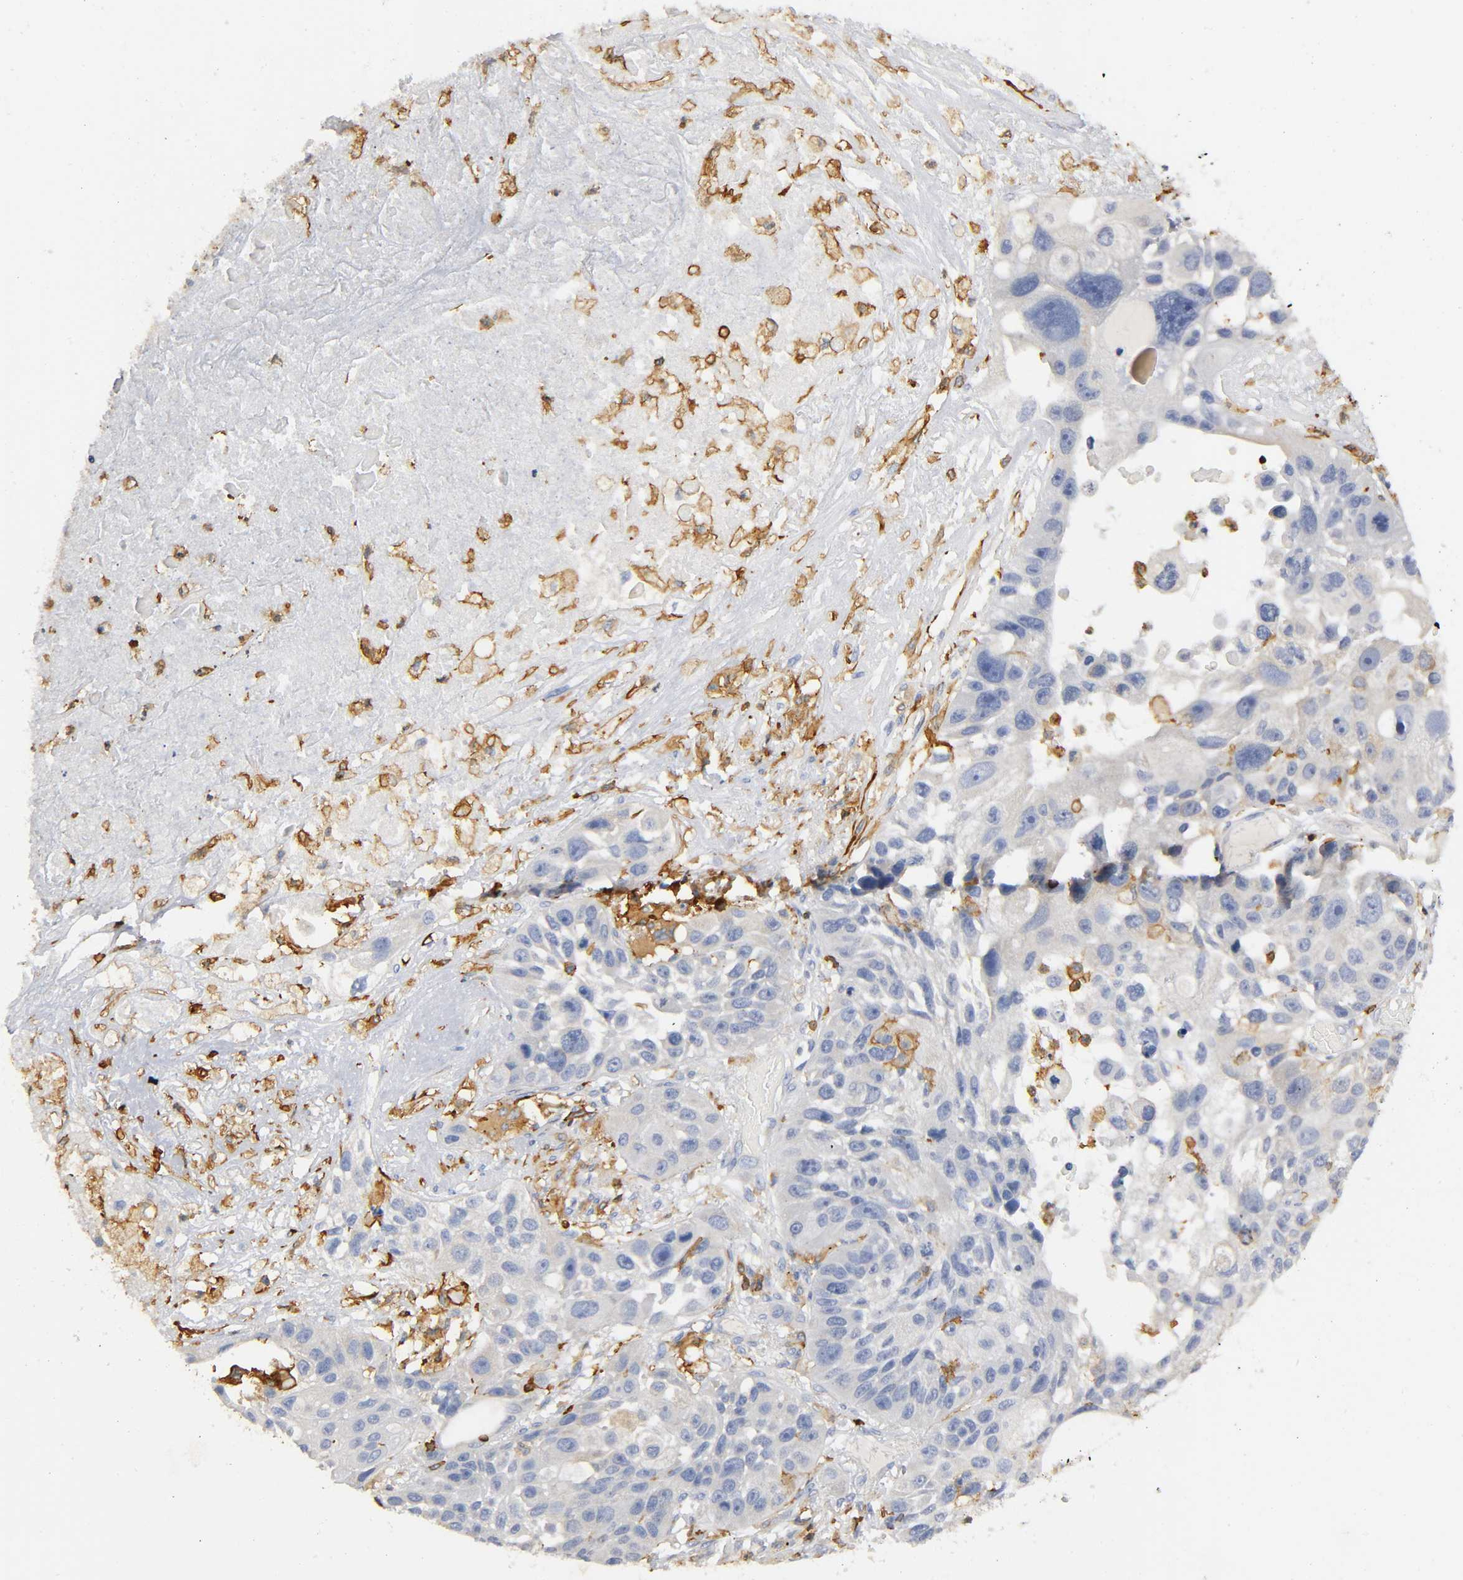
{"staining": {"intensity": "moderate", "quantity": "<25%", "location": "cytoplasmic/membranous"}, "tissue": "lung cancer", "cell_type": "Tumor cells", "image_type": "cancer", "snomed": [{"axis": "morphology", "description": "Squamous cell carcinoma, NOS"}, {"axis": "topography", "description": "Lung"}], "caption": "Immunohistochemistry of lung cancer (squamous cell carcinoma) reveals low levels of moderate cytoplasmic/membranous positivity in about <25% of tumor cells. (DAB IHC, brown staining for protein, blue staining for nuclei).", "gene": "CAPN10", "patient": {"sex": "male", "age": 71}}